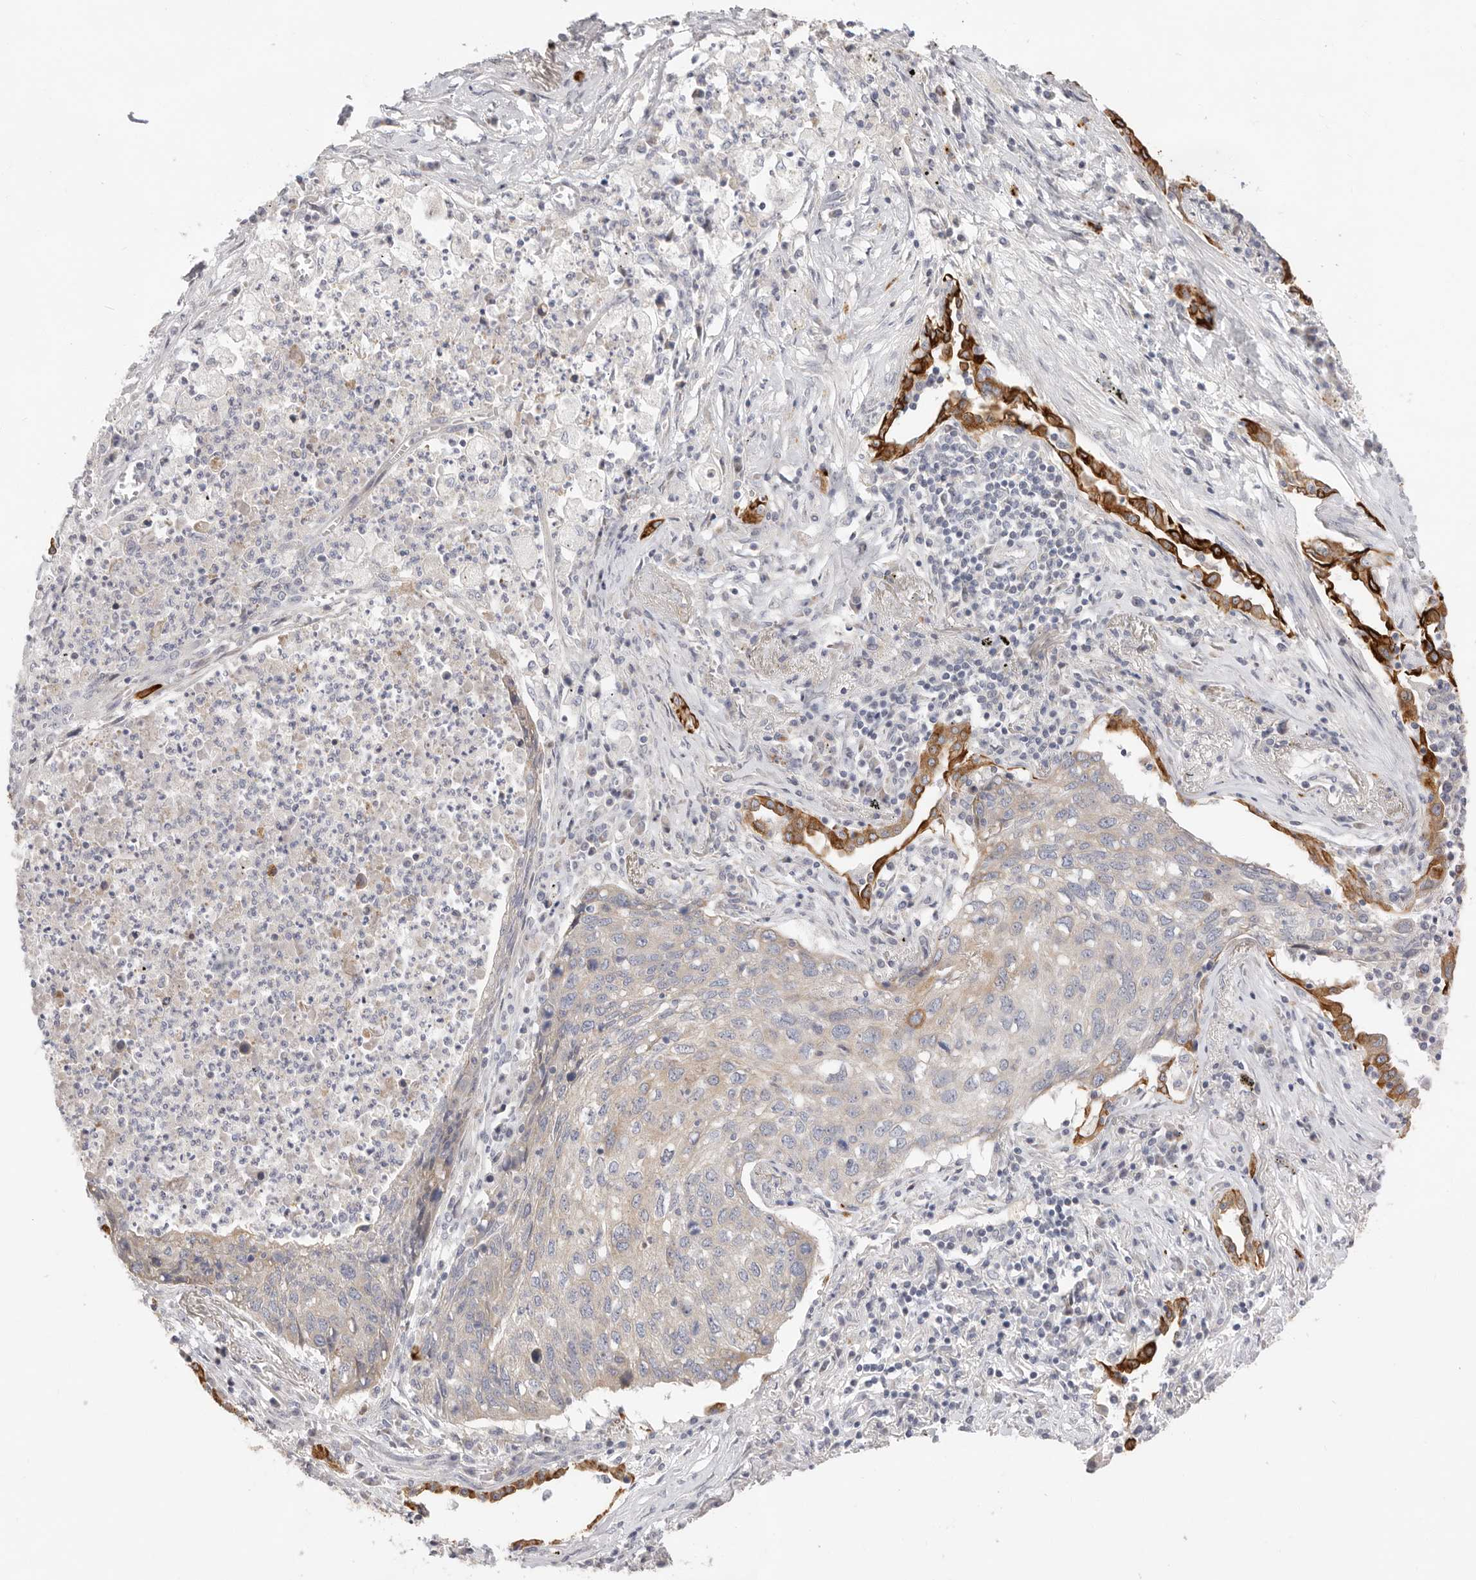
{"staining": {"intensity": "negative", "quantity": "none", "location": "none"}, "tissue": "lung cancer", "cell_type": "Tumor cells", "image_type": "cancer", "snomed": [{"axis": "morphology", "description": "Squamous cell carcinoma, NOS"}, {"axis": "topography", "description": "Lung"}], "caption": "DAB (3,3'-diaminobenzidine) immunohistochemical staining of squamous cell carcinoma (lung) reveals no significant expression in tumor cells.", "gene": "USH1C", "patient": {"sex": "female", "age": 63}}